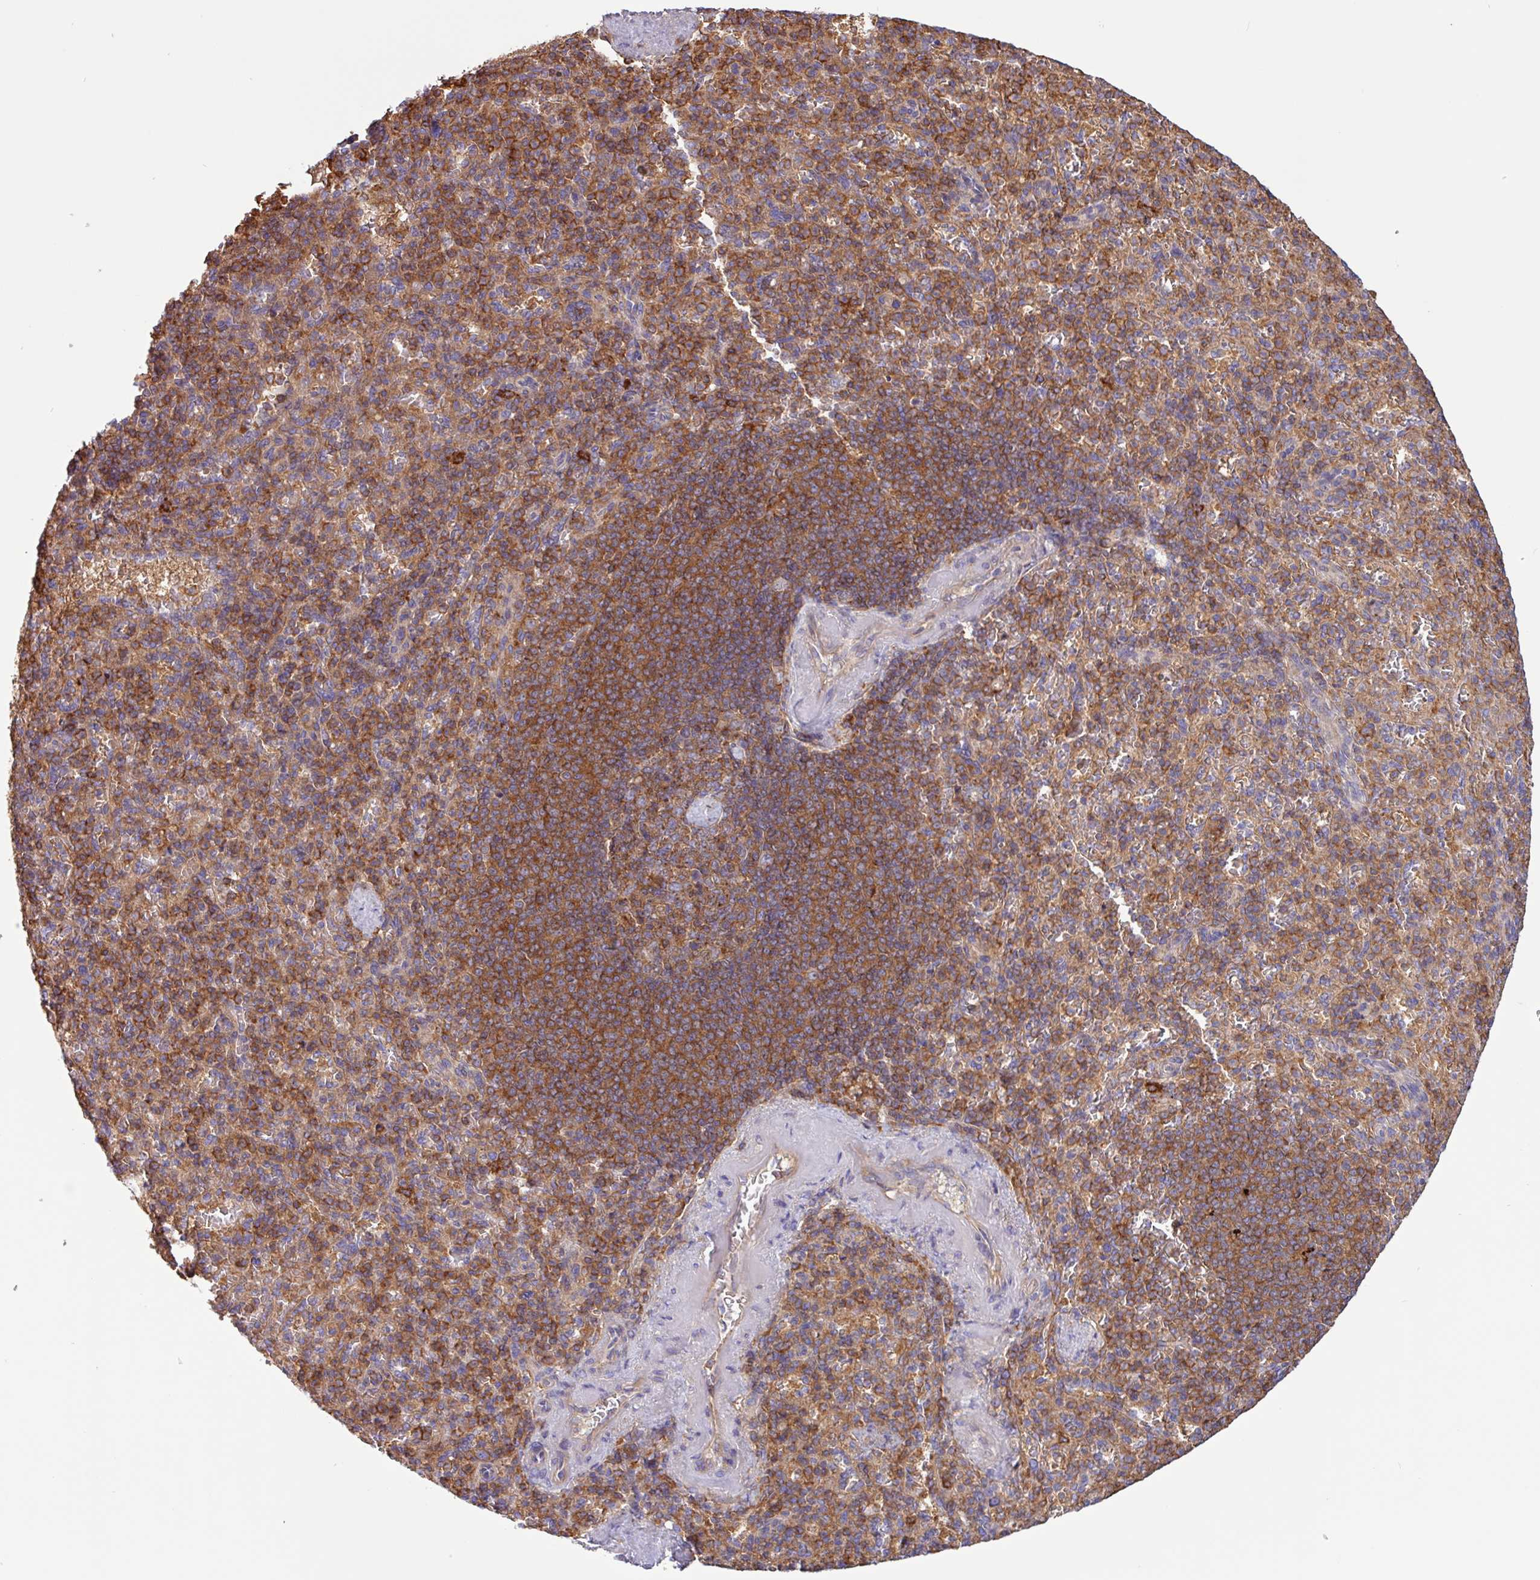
{"staining": {"intensity": "moderate", "quantity": "25%-75%", "location": "cytoplasmic/membranous"}, "tissue": "spleen", "cell_type": "Cells in red pulp", "image_type": "normal", "snomed": [{"axis": "morphology", "description": "Normal tissue, NOS"}, {"axis": "topography", "description": "Spleen"}], "caption": "Spleen stained with immunohistochemistry exhibits moderate cytoplasmic/membranous expression in approximately 25%-75% of cells in red pulp. The protein is shown in brown color, while the nuclei are stained blue.", "gene": "ACTR3B", "patient": {"sex": "female", "age": 74}}